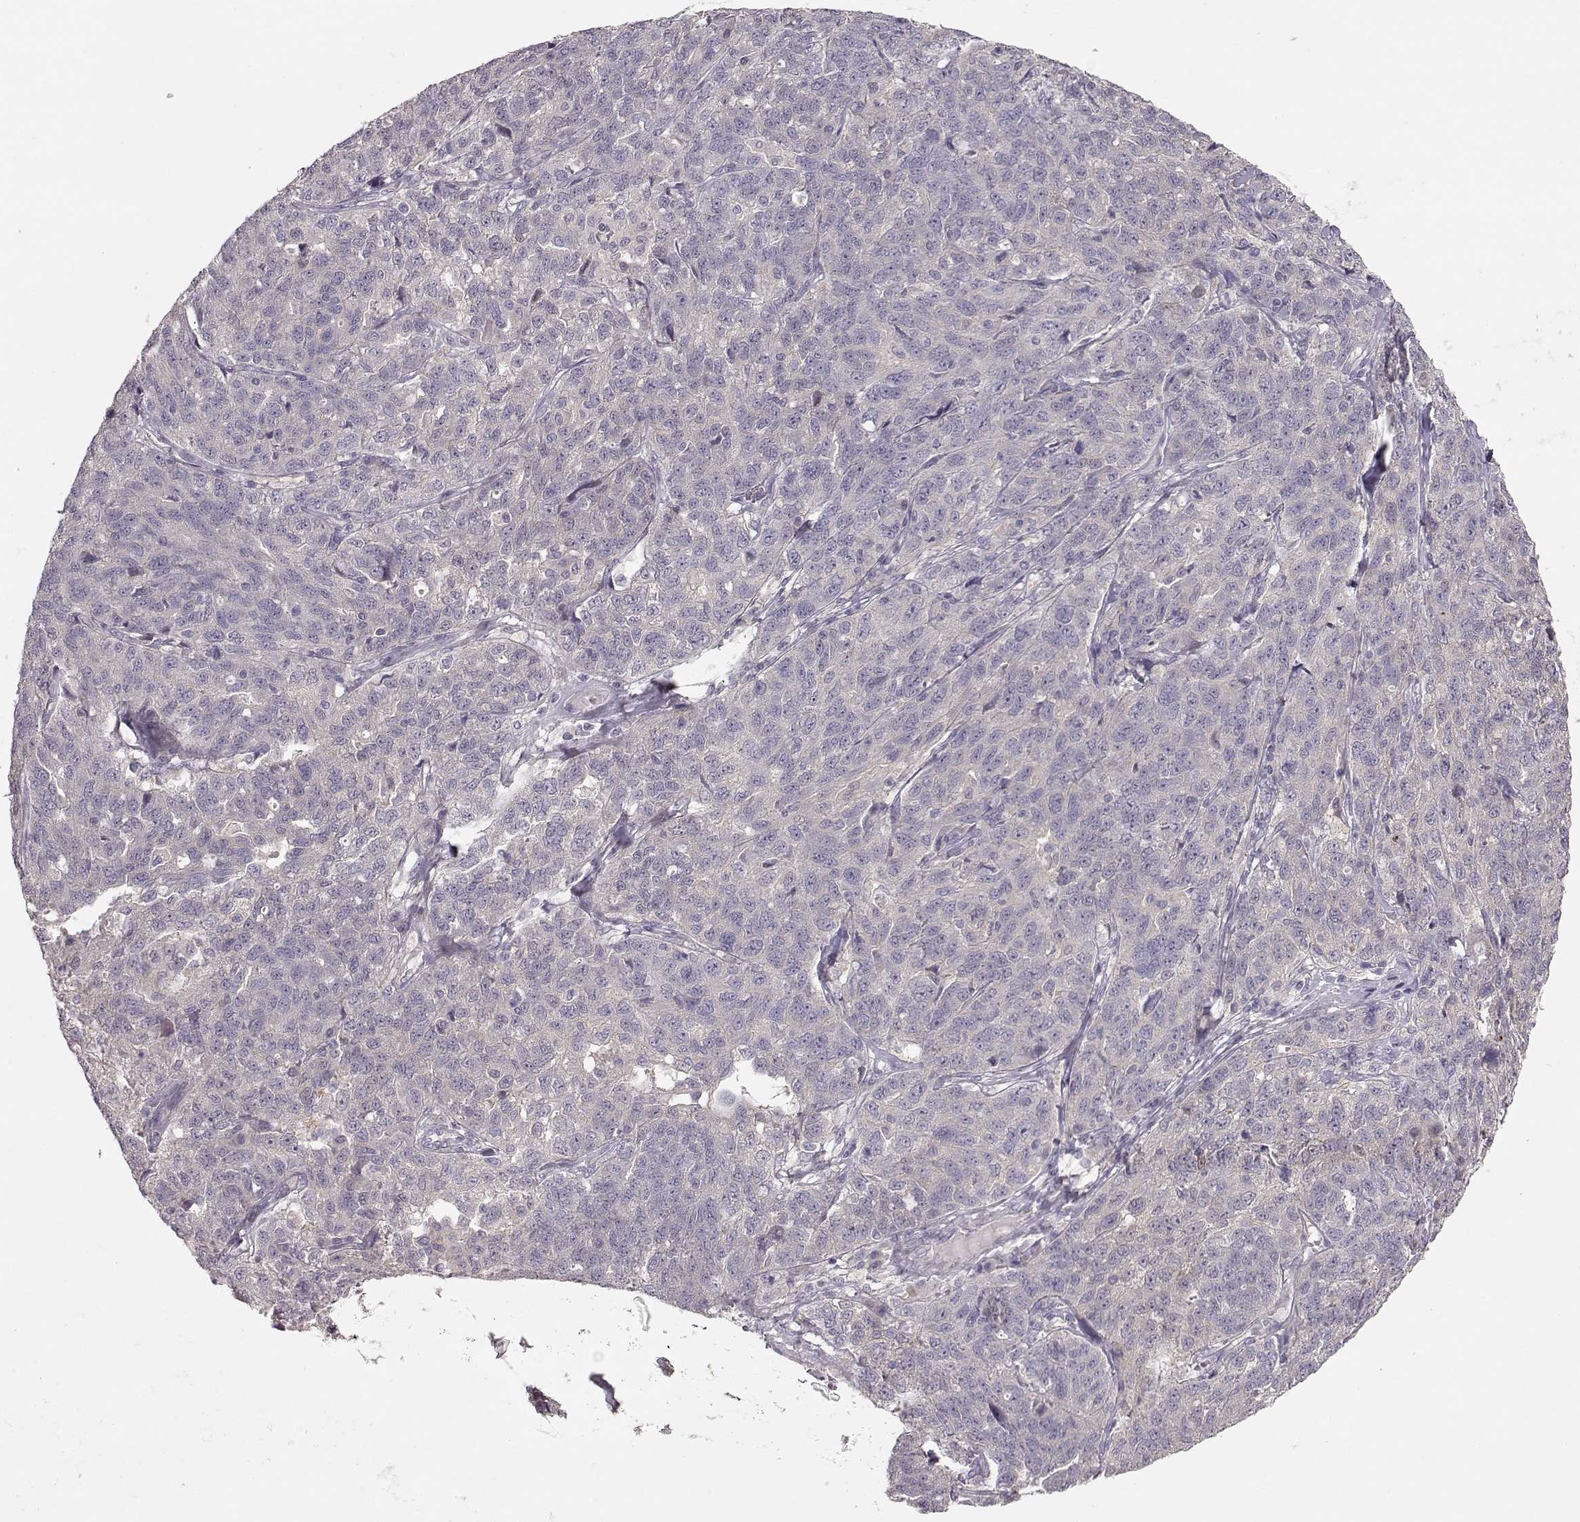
{"staining": {"intensity": "negative", "quantity": "none", "location": "none"}, "tissue": "ovarian cancer", "cell_type": "Tumor cells", "image_type": "cancer", "snomed": [{"axis": "morphology", "description": "Cystadenocarcinoma, serous, NOS"}, {"axis": "topography", "description": "Ovary"}], "caption": "Tumor cells are negative for brown protein staining in ovarian cancer (serous cystadenocarcinoma).", "gene": "ARHGAP8", "patient": {"sex": "female", "age": 71}}